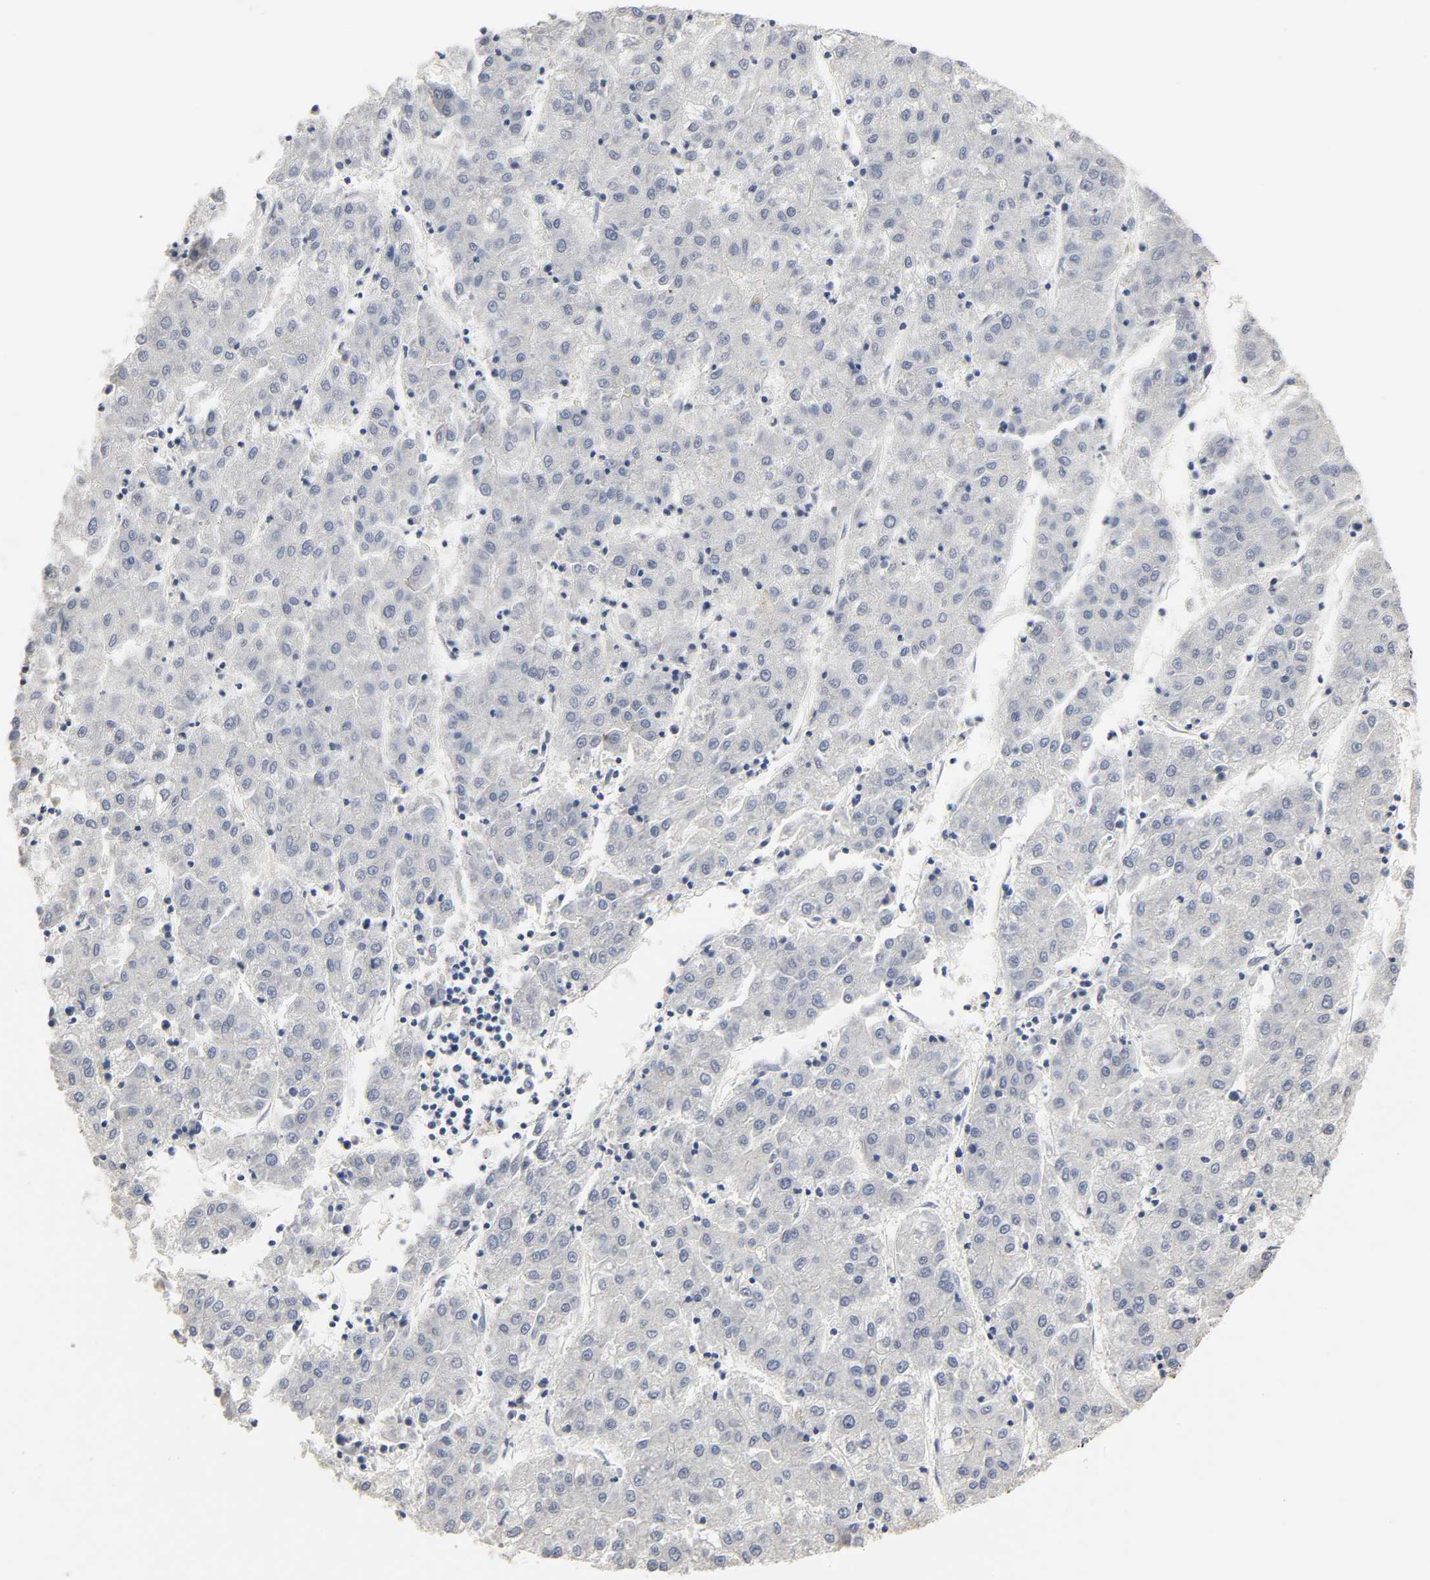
{"staining": {"intensity": "negative", "quantity": "none", "location": "none"}, "tissue": "liver cancer", "cell_type": "Tumor cells", "image_type": "cancer", "snomed": [{"axis": "morphology", "description": "Carcinoma, Hepatocellular, NOS"}, {"axis": "topography", "description": "Liver"}], "caption": "A high-resolution image shows immunohistochemistry staining of hepatocellular carcinoma (liver), which exhibits no significant positivity in tumor cells.", "gene": "NCOA6", "patient": {"sex": "male", "age": 72}}